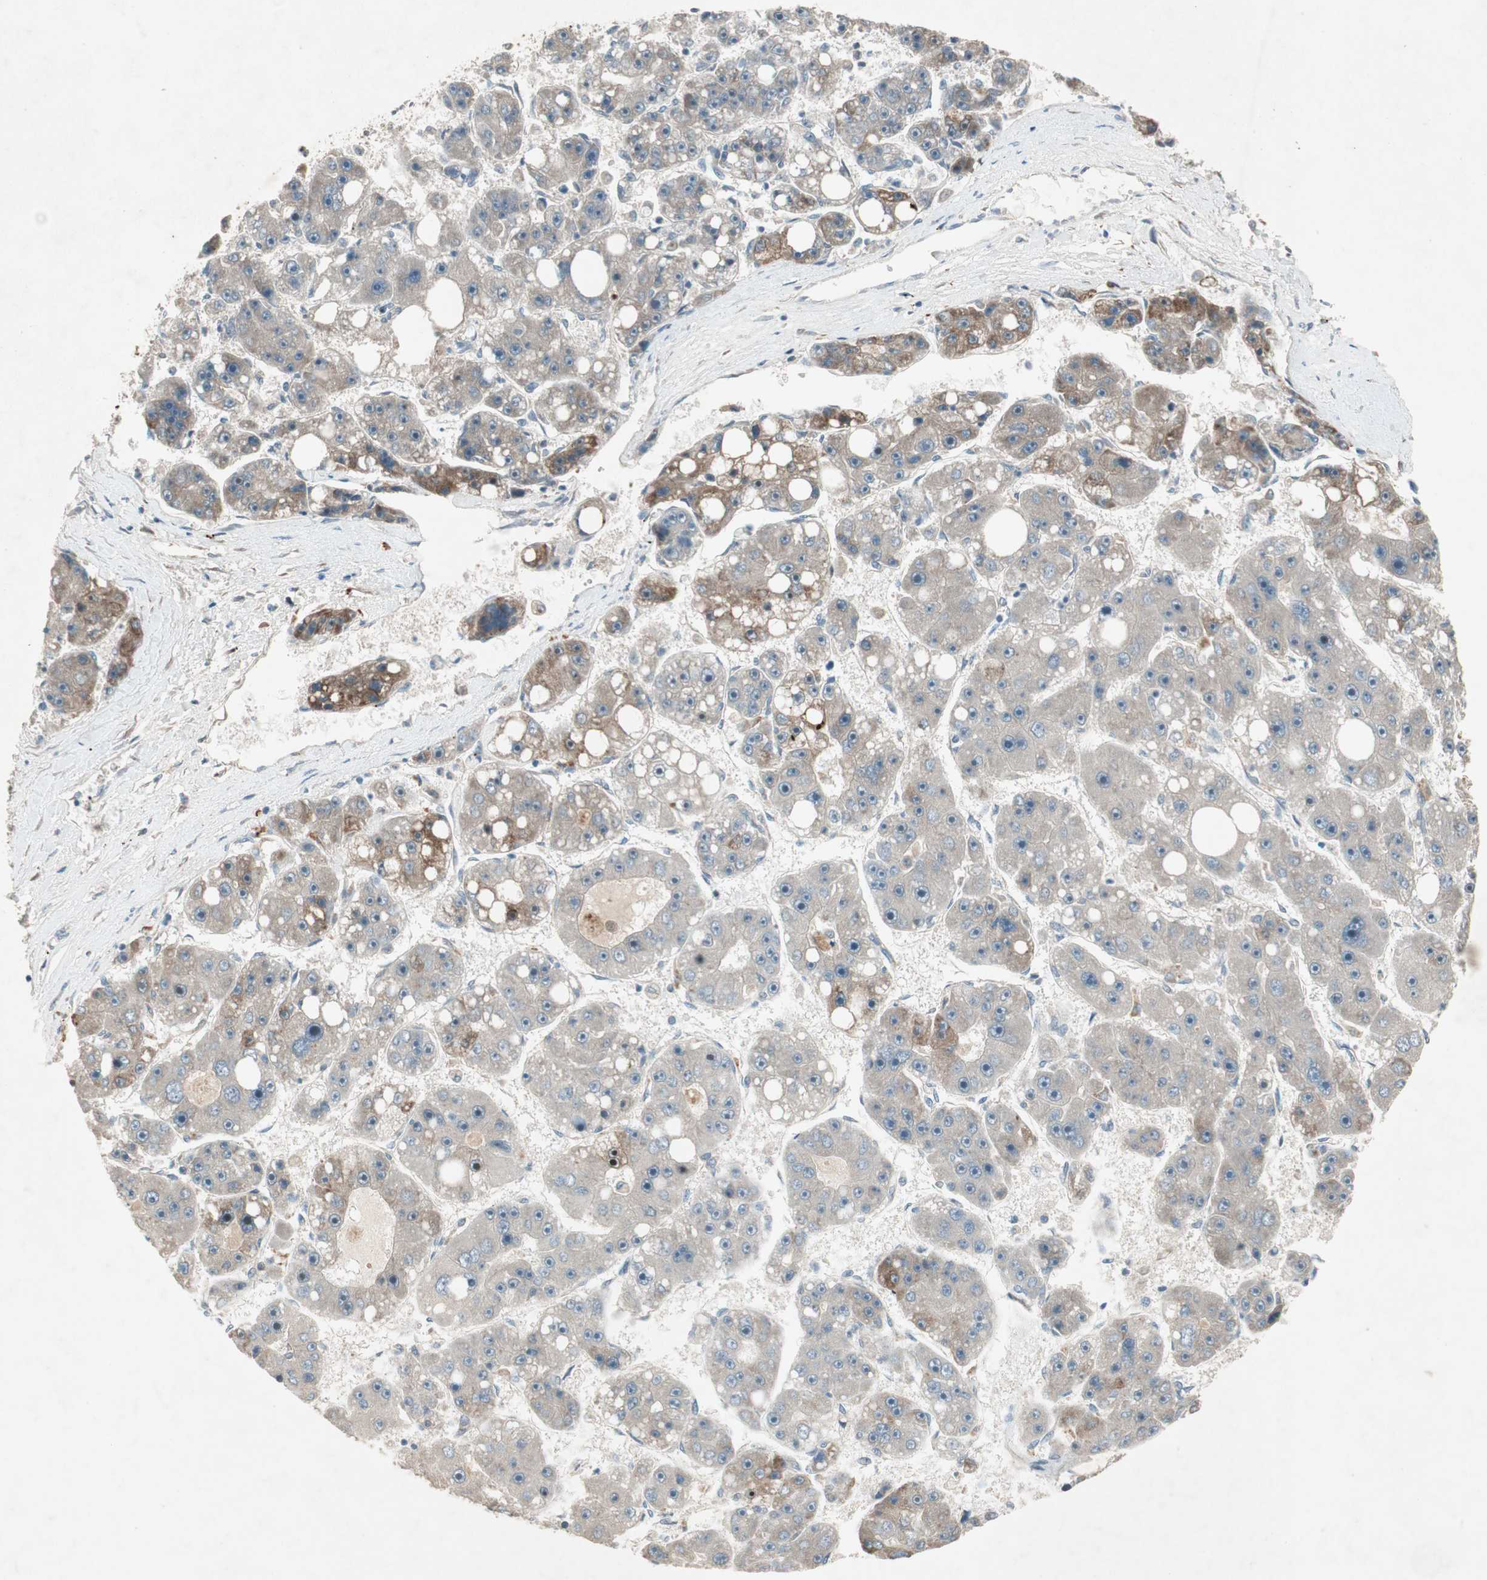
{"staining": {"intensity": "moderate", "quantity": "<25%", "location": "cytoplasmic/membranous"}, "tissue": "liver cancer", "cell_type": "Tumor cells", "image_type": "cancer", "snomed": [{"axis": "morphology", "description": "Carcinoma, Hepatocellular, NOS"}, {"axis": "topography", "description": "Liver"}], "caption": "Liver hepatocellular carcinoma tissue demonstrates moderate cytoplasmic/membranous positivity in approximately <25% of tumor cells (DAB (3,3'-diaminobenzidine) IHC with brightfield microscopy, high magnification).", "gene": "APOO", "patient": {"sex": "female", "age": 61}}